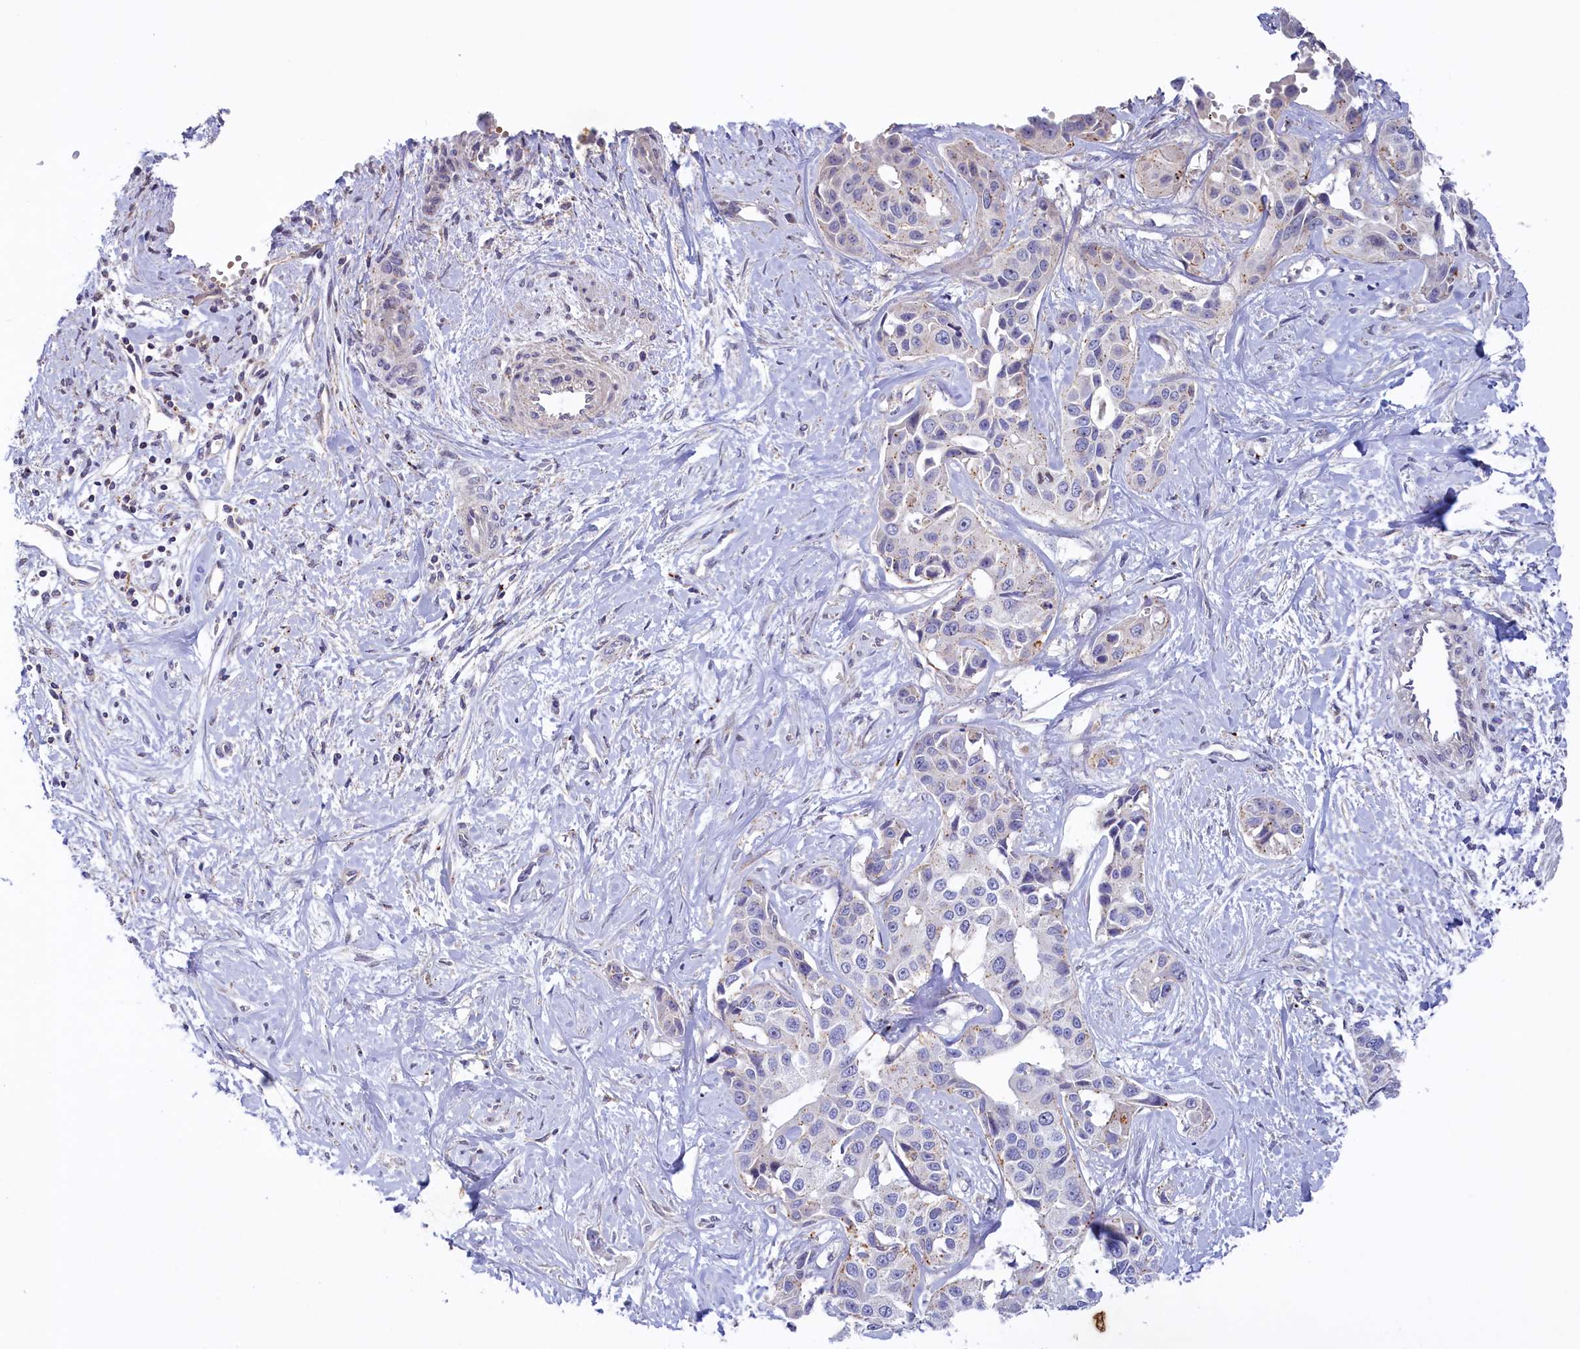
{"staining": {"intensity": "weak", "quantity": "<25%", "location": "cytoplasmic/membranous"}, "tissue": "liver cancer", "cell_type": "Tumor cells", "image_type": "cancer", "snomed": [{"axis": "morphology", "description": "Cholangiocarcinoma"}, {"axis": "topography", "description": "Liver"}], "caption": "DAB immunohistochemical staining of liver cancer (cholangiocarcinoma) exhibits no significant expression in tumor cells. (Immunohistochemistry (ihc), brightfield microscopy, high magnification).", "gene": "HYKK", "patient": {"sex": "male", "age": 59}}